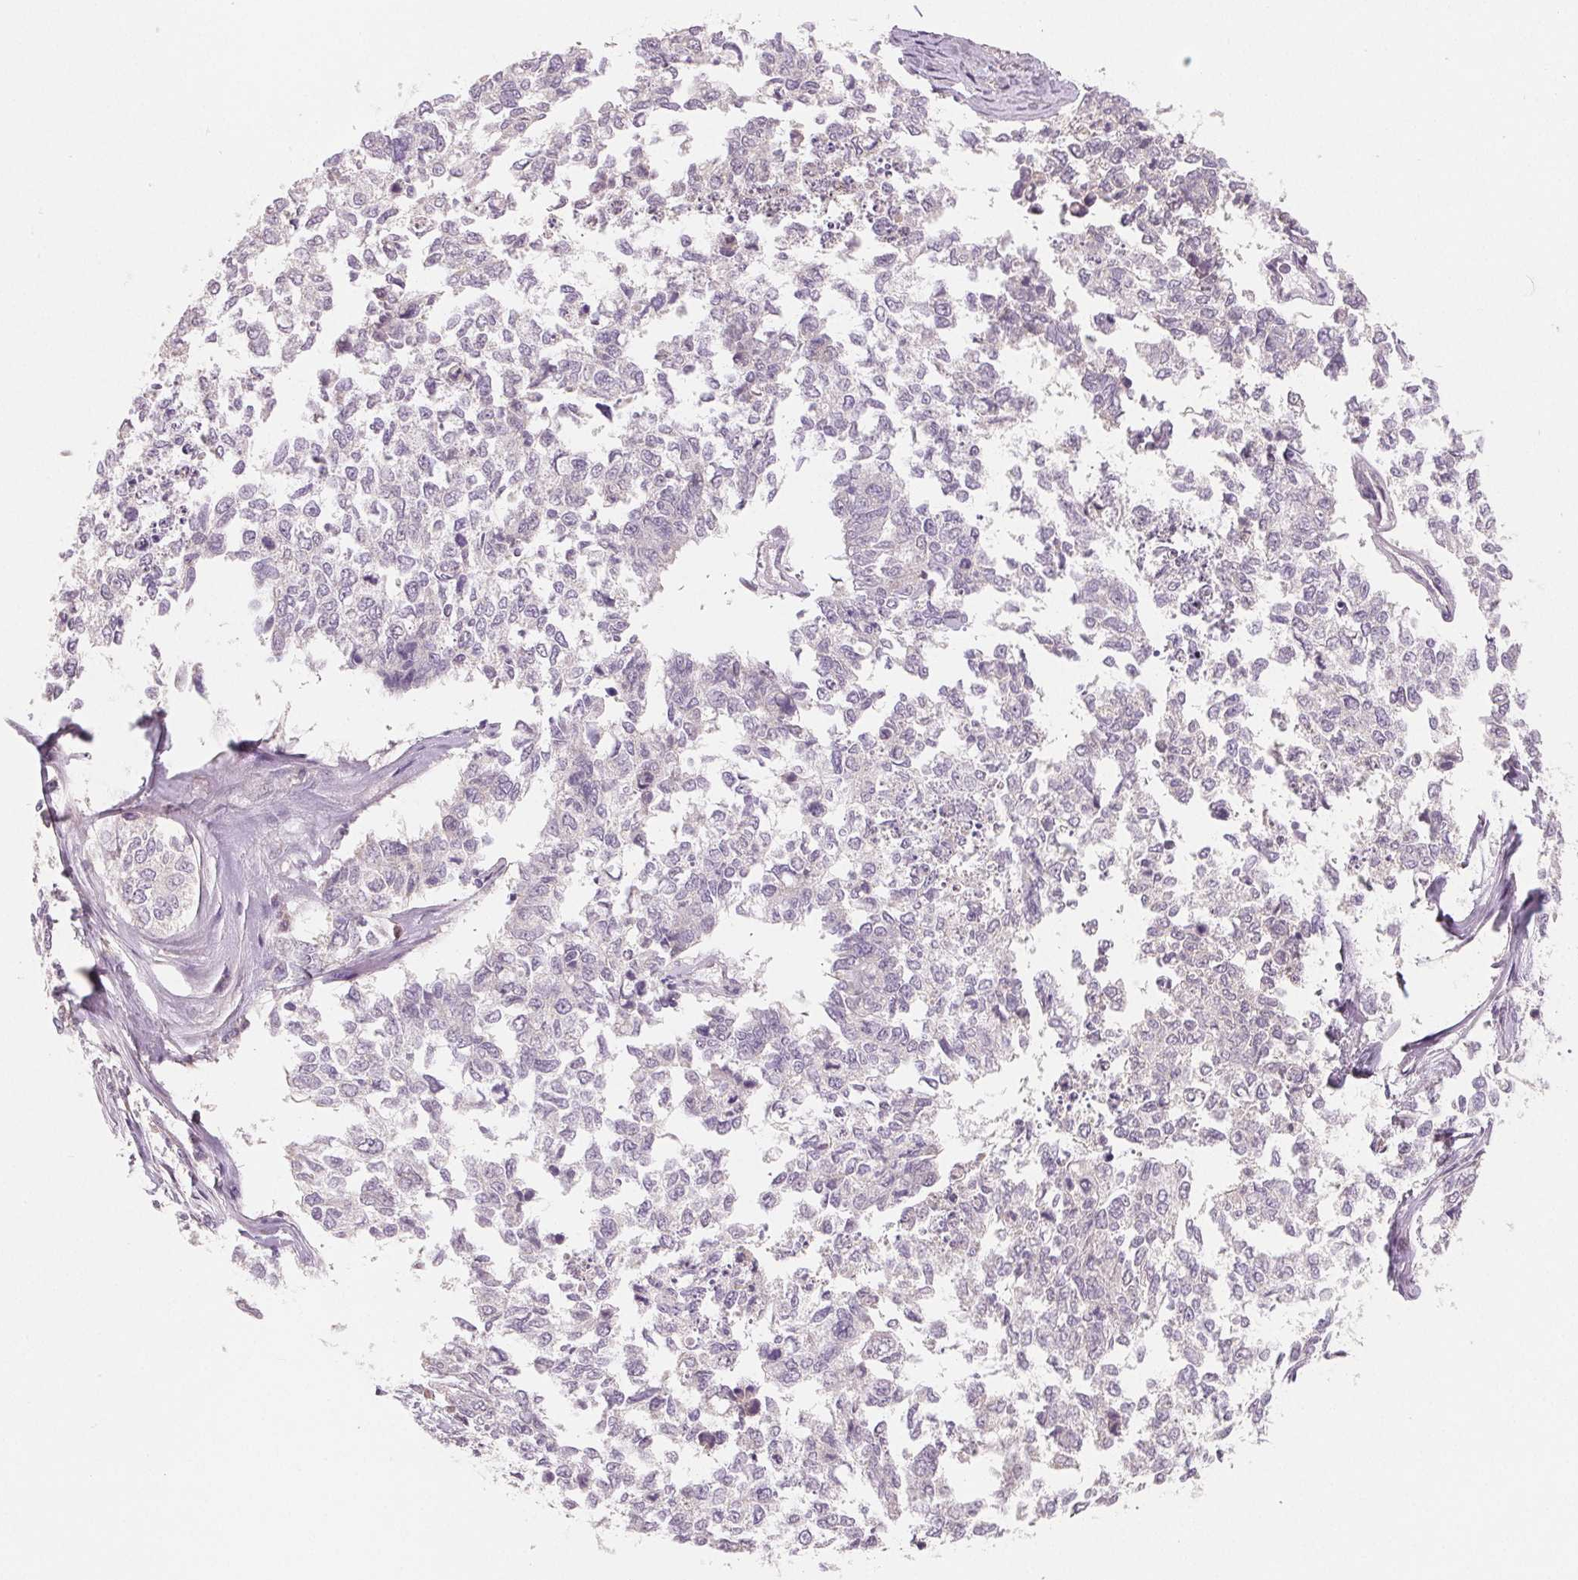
{"staining": {"intensity": "negative", "quantity": "none", "location": "none"}, "tissue": "cervical cancer", "cell_type": "Tumor cells", "image_type": "cancer", "snomed": [{"axis": "morphology", "description": "Adenocarcinoma, NOS"}, {"axis": "topography", "description": "Cervix"}], "caption": "Protein analysis of cervical adenocarcinoma displays no significant expression in tumor cells.", "gene": "AQP8", "patient": {"sex": "female", "age": 63}}